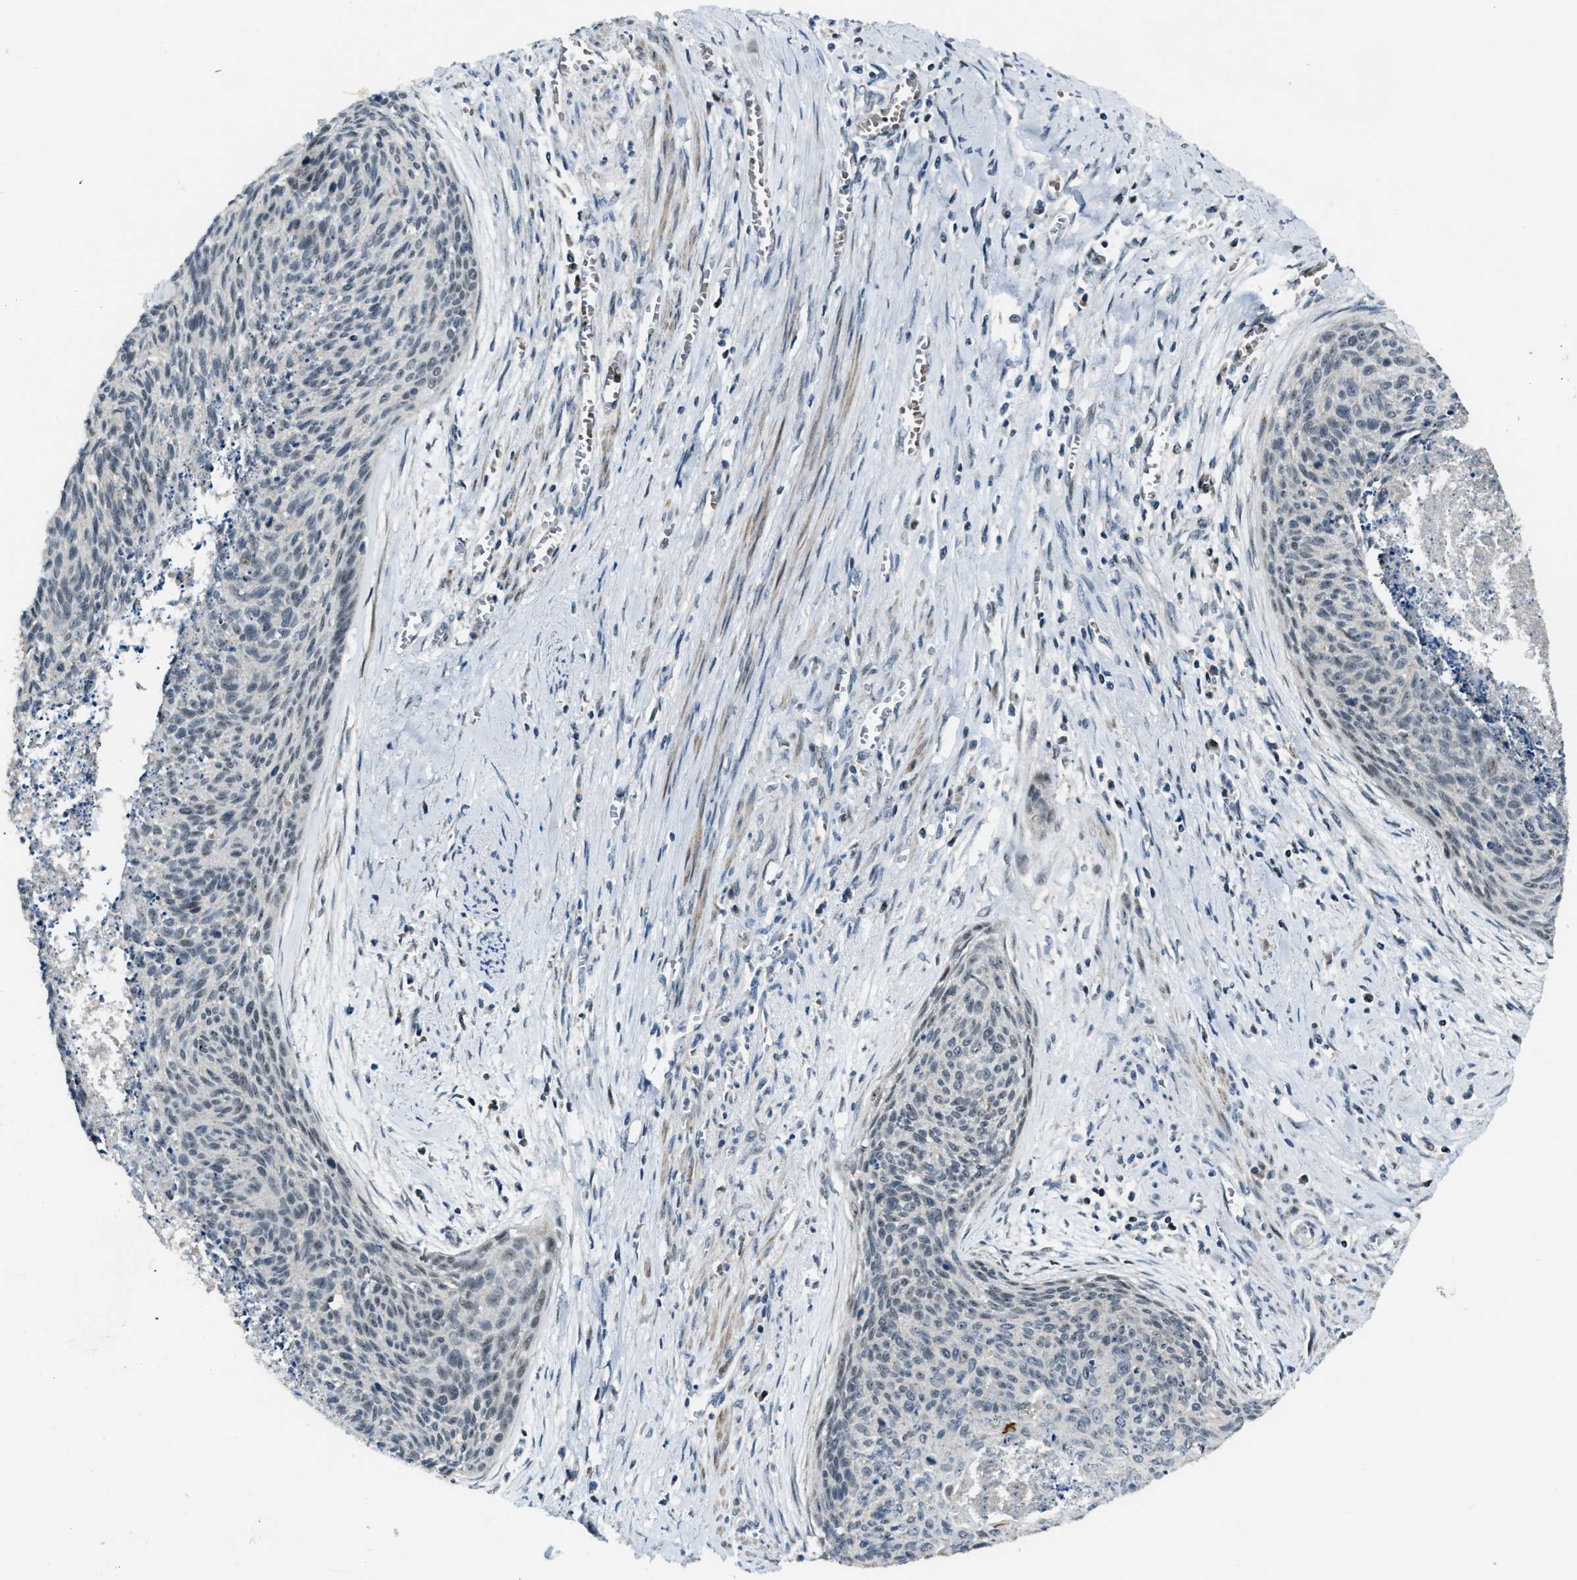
{"staining": {"intensity": "negative", "quantity": "none", "location": "none"}, "tissue": "cervical cancer", "cell_type": "Tumor cells", "image_type": "cancer", "snomed": [{"axis": "morphology", "description": "Squamous cell carcinoma, NOS"}, {"axis": "topography", "description": "Cervix"}], "caption": "Tumor cells show no significant staining in squamous cell carcinoma (cervical).", "gene": "CHN2", "patient": {"sex": "female", "age": 55}}